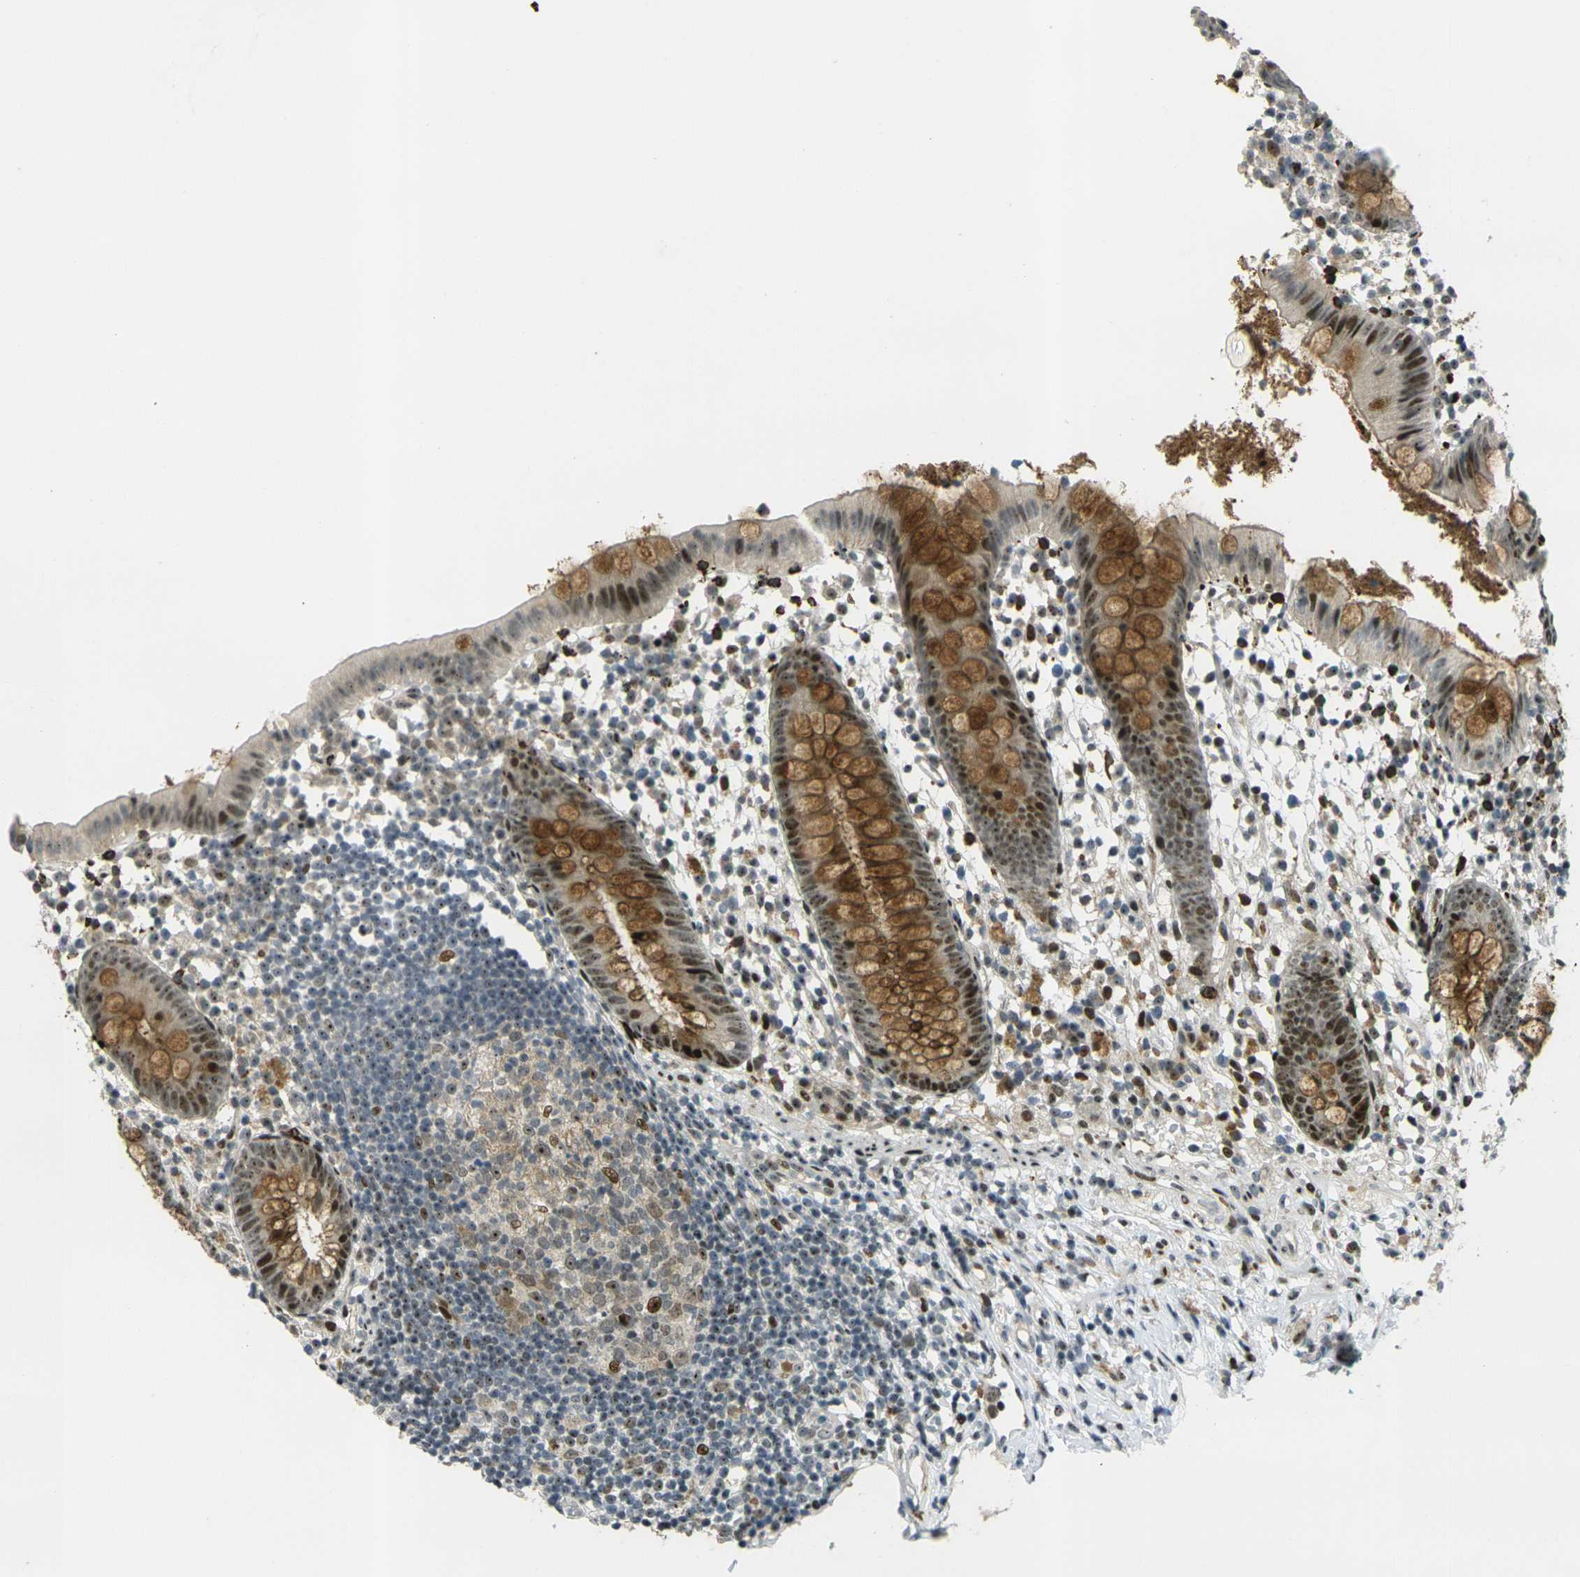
{"staining": {"intensity": "strong", "quantity": ">75%", "location": "cytoplasmic/membranous,nuclear"}, "tissue": "appendix", "cell_type": "Glandular cells", "image_type": "normal", "snomed": [{"axis": "morphology", "description": "Normal tissue, NOS"}, {"axis": "topography", "description": "Appendix"}], "caption": "This image displays immunohistochemistry (IHC) staining of unremarkable human appendix, with high strong cytoplasmic/membranous,nuclear staining in approximately >75% of glandular cells.", "gene": "UBE2C", "patient": {"sex": "female", "age": 20}}